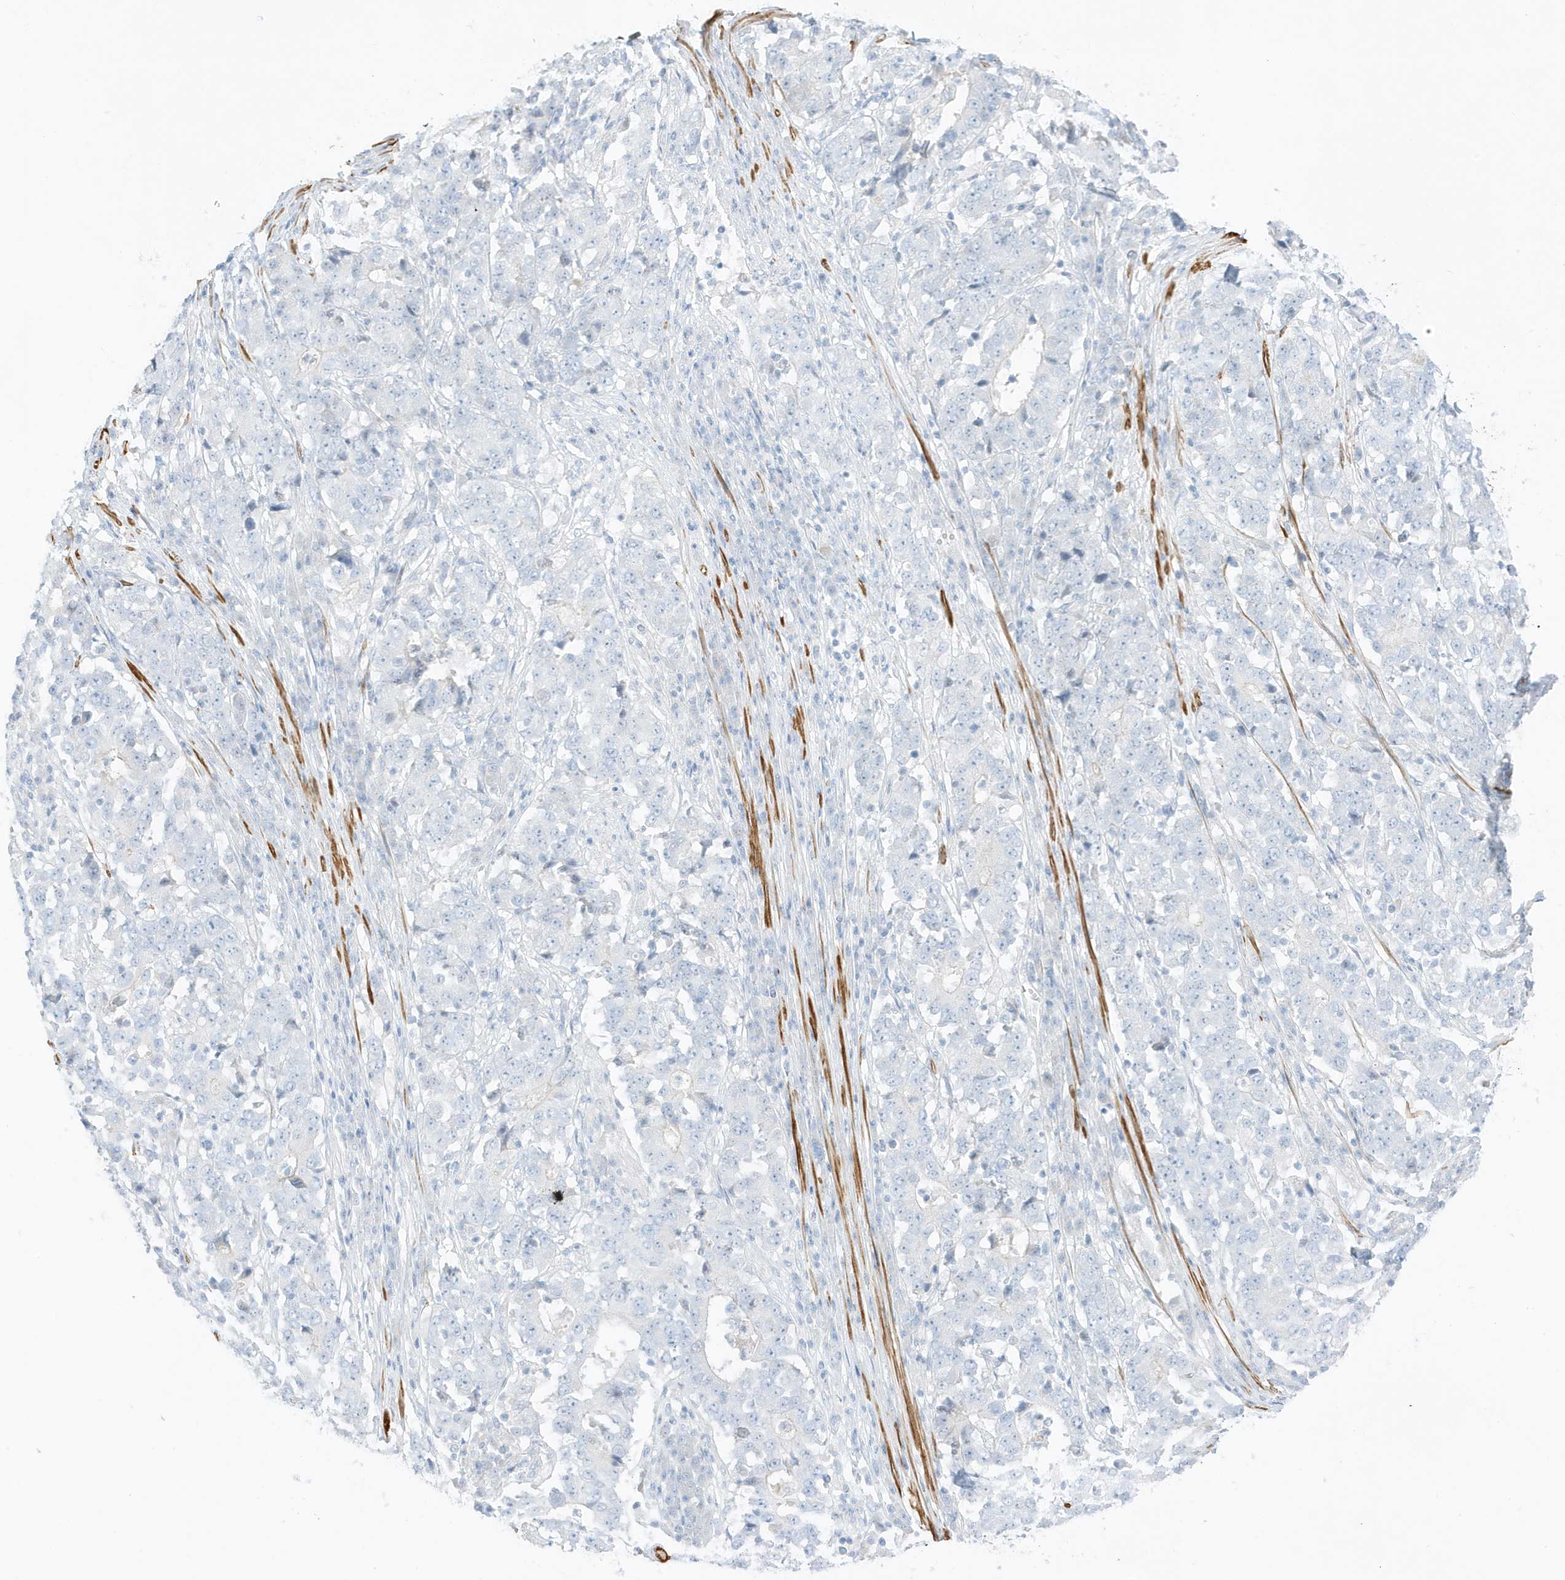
{"staining": {"intensity": "negative", "quantity": "none", "location": "none"}, "tissue": "stomach cancer", "cell_type": "Tumor cells", "image_type": "cancer", "snomed": [{"axis": "morphology", "description": "Adenocarcinoma, NOS"}, {"axis": "topography", "description": "Stomach"}], "caption": "Stomach cancer (adenocarcinoma) was stained to show a protein in brown. There is no significant staining in tumor cells. (DAB immunohistochemistry (IHC), high magnification).", "gene": "SLC22A13", "patient": {"sex": "male", "age": 59}}